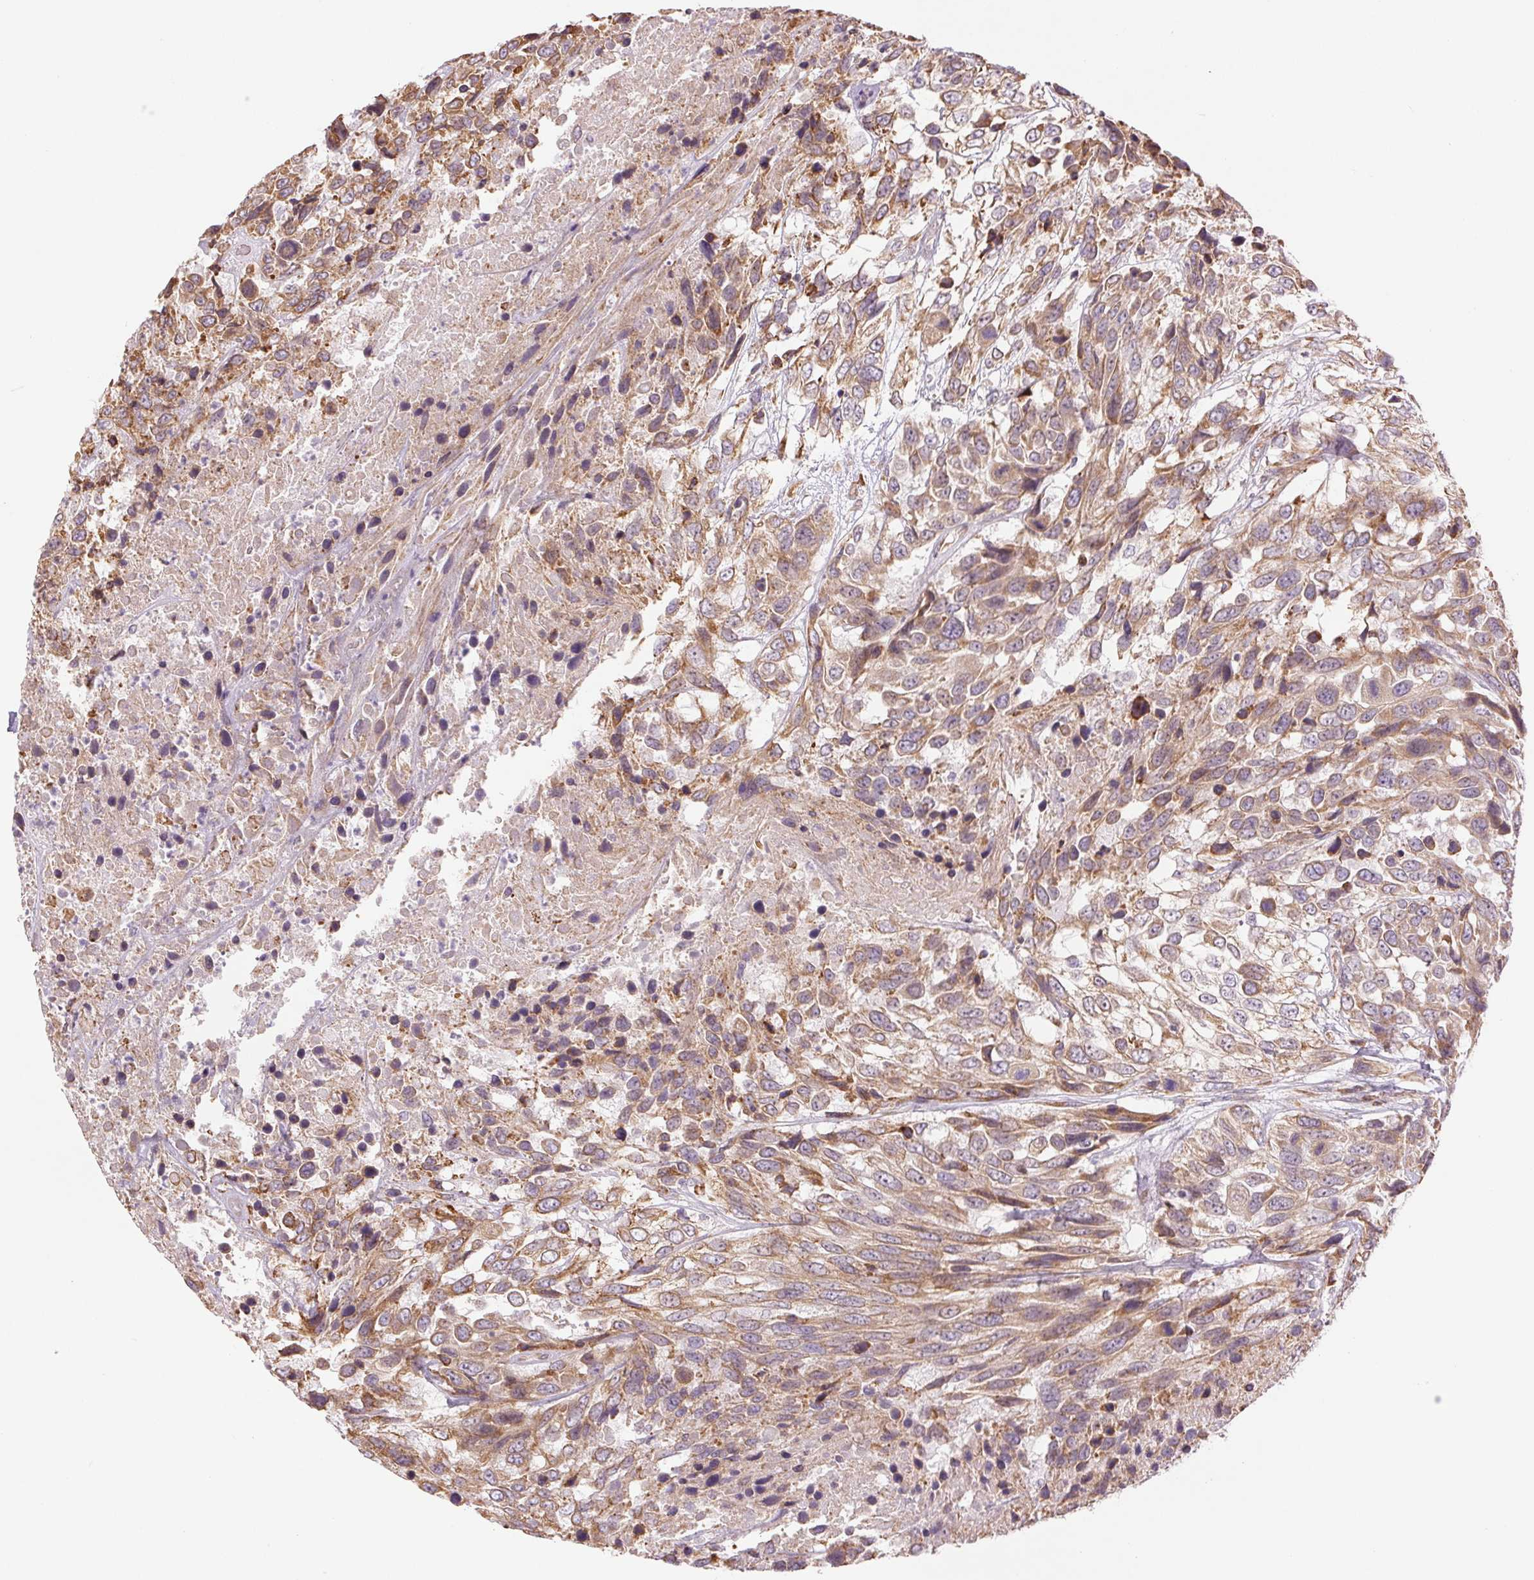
{"staining": {"intensity": "weak", "quantity": ">75%", "location": "cytoplasmic/membranous"}, "tissue": "urothelial cancer", "cell_type": "Tumor cells", "image_type": "cancer", "snomed": [{"axis": "morphology", "description": "Urothelial carcinoma, High grade"}, {"axis": "topography", "description": "Urinary bladder"}], "caption": "A high-resolution photomicrograph shows IHC staining of high-grade urothelial carcinoma, which shows weak cytoplasmic/membranous expression in approximately >75% of tumor cells.", "gene": "METTL17", "patient": {"sex": "female", "age": 70}}